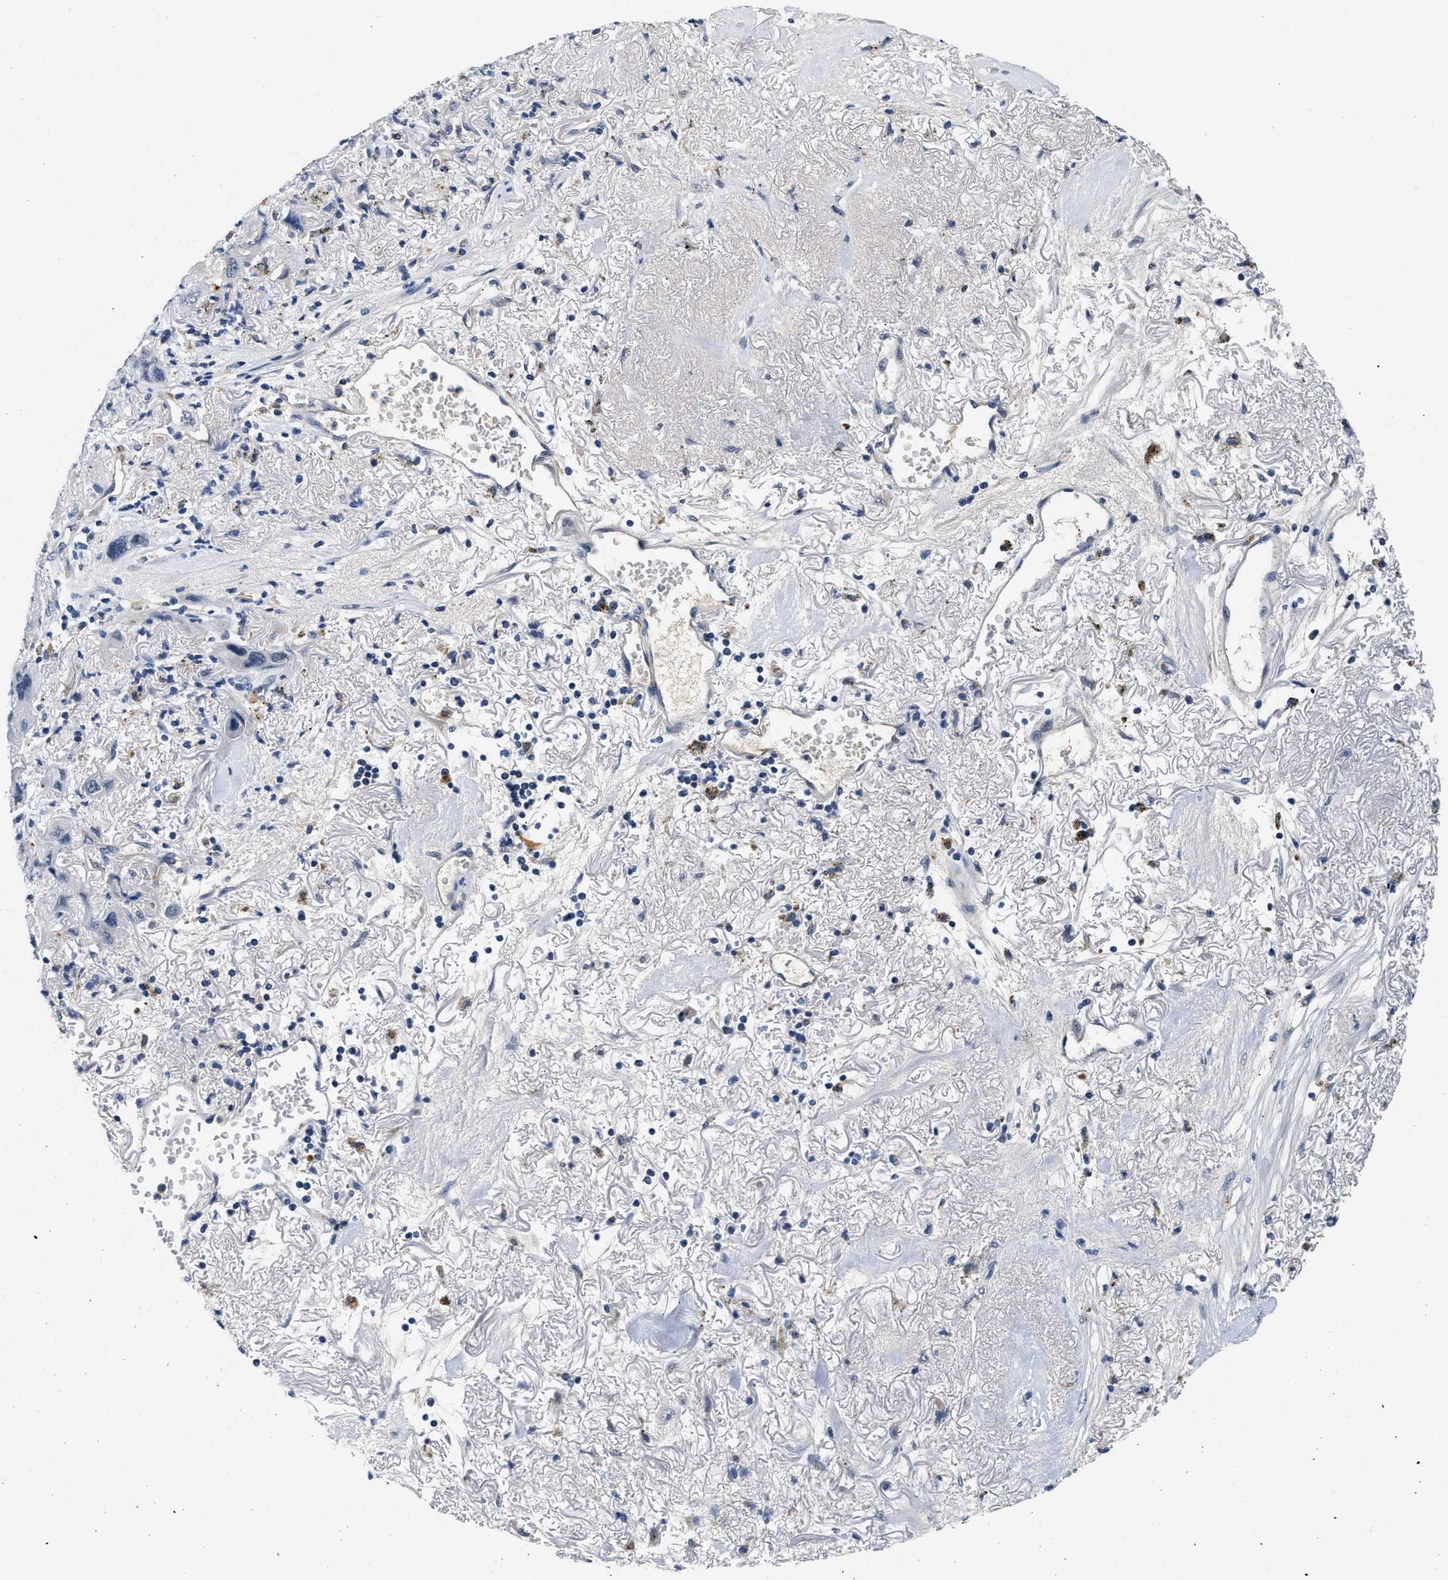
{"staining": {"intensity": "negative", "quantity": "none", "location": "none"}, "tissue": "lung cancer", "cell_type": "Tumor cells", "image_type": "cancer", "snomed": [{"axis": "morphology", "description": "Squamous cell carcinoma, NOS"}, {"axis": "topography", "description": "Lung"}], "caption": "Tumor cells are negative for brown protein staining in lung cancer (squamous cell carcinoma).", "gene": "MED22", "patient": {"sex": "female", "age": 73}}